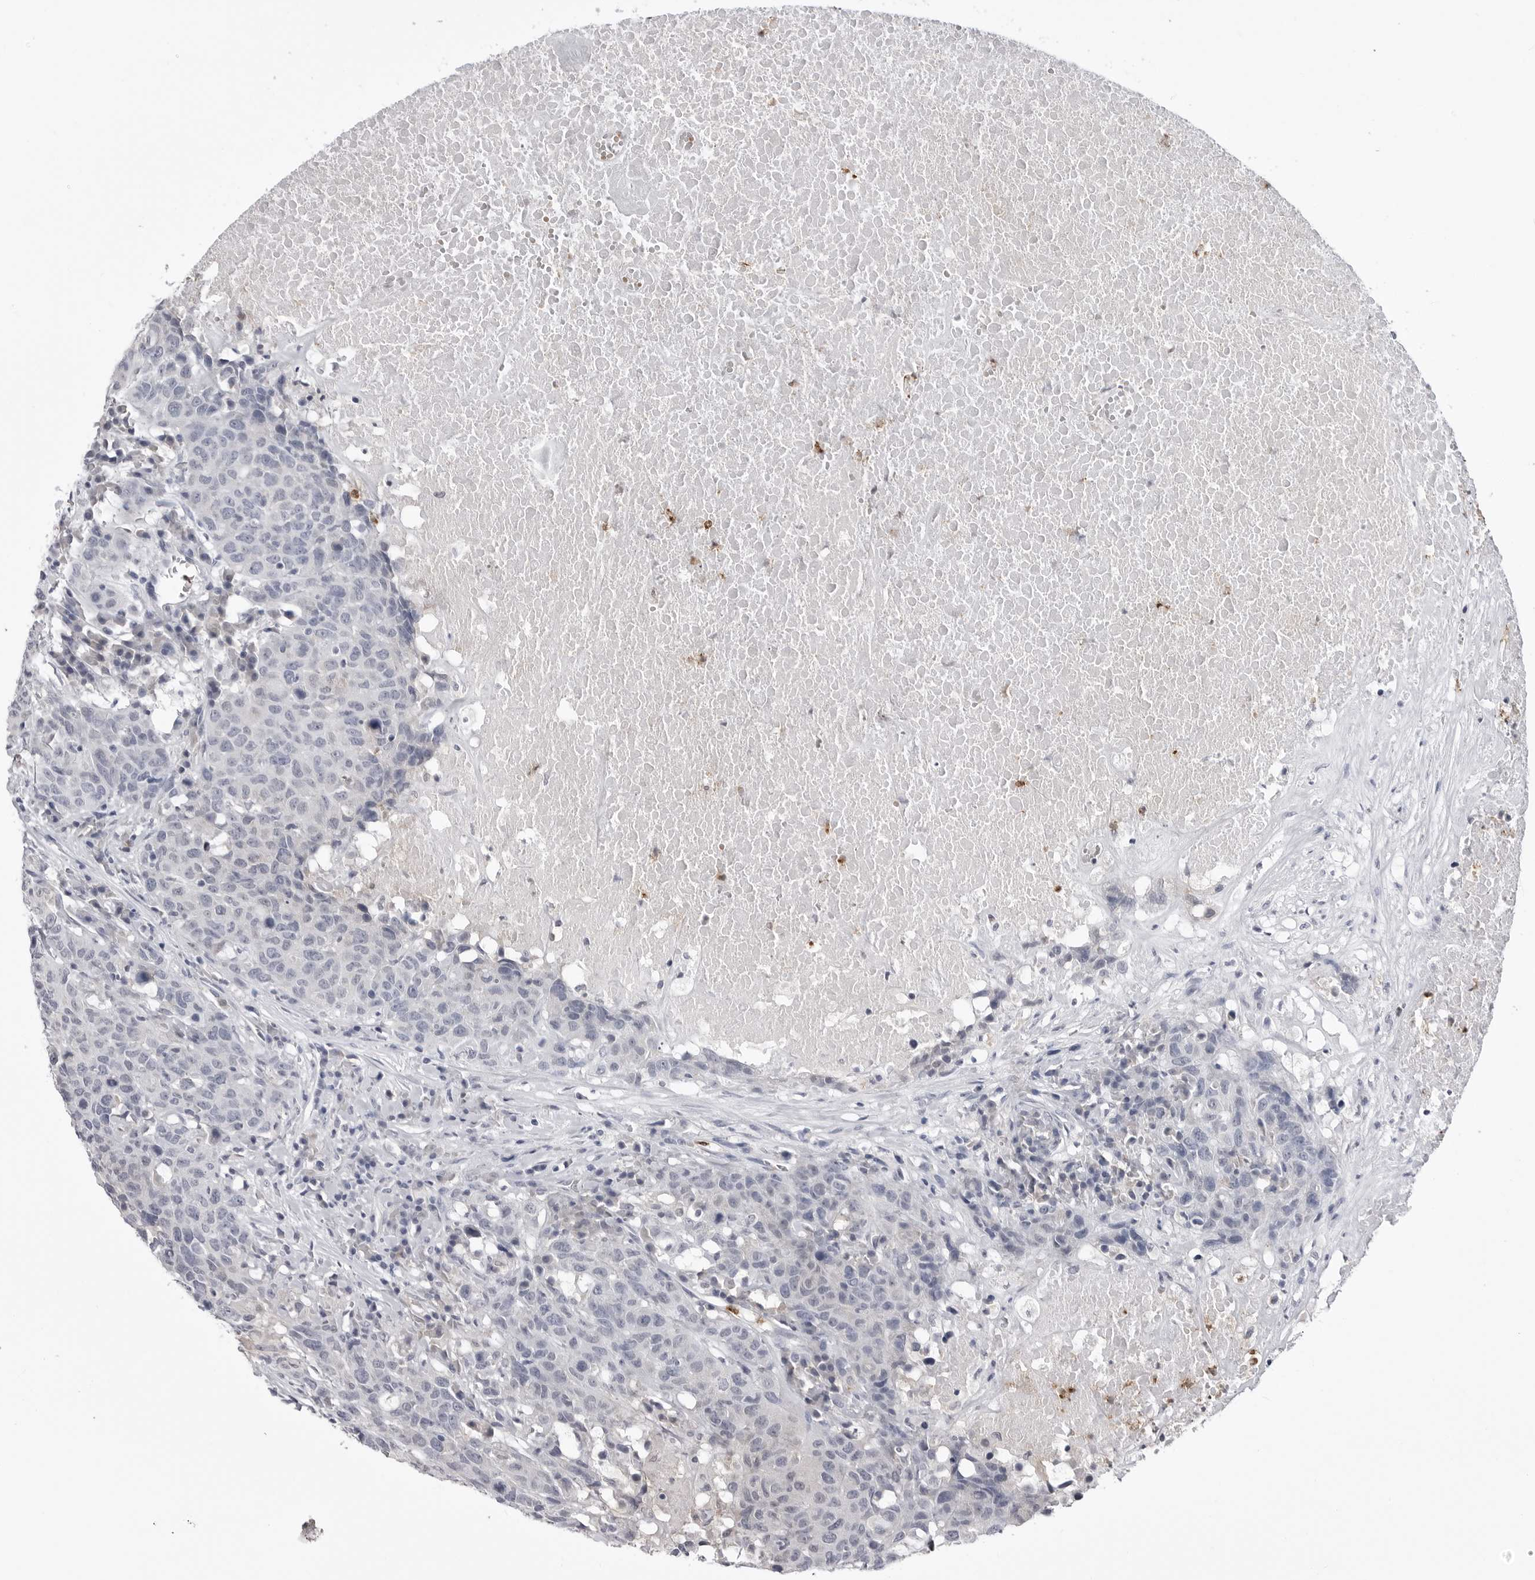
{"staining": {"intensity": "negative", "quantity": "none", "location": "none"}, "tissue": "head and neck cancer", "cell_type": "Tumor cells", "image_type": "cancer", "snomed": [{"axis": "morphology", "description": "Squamous cell carcinoma, NOS"}, {"axis": "topography", "description": "Head-Neck"}], "caption": "This is an immunohistochemistry image of human head and neck cancer. There is no expression in tumor cells.", "gene": "STAP2", "patient": {"sex": "male", "age": 66}}